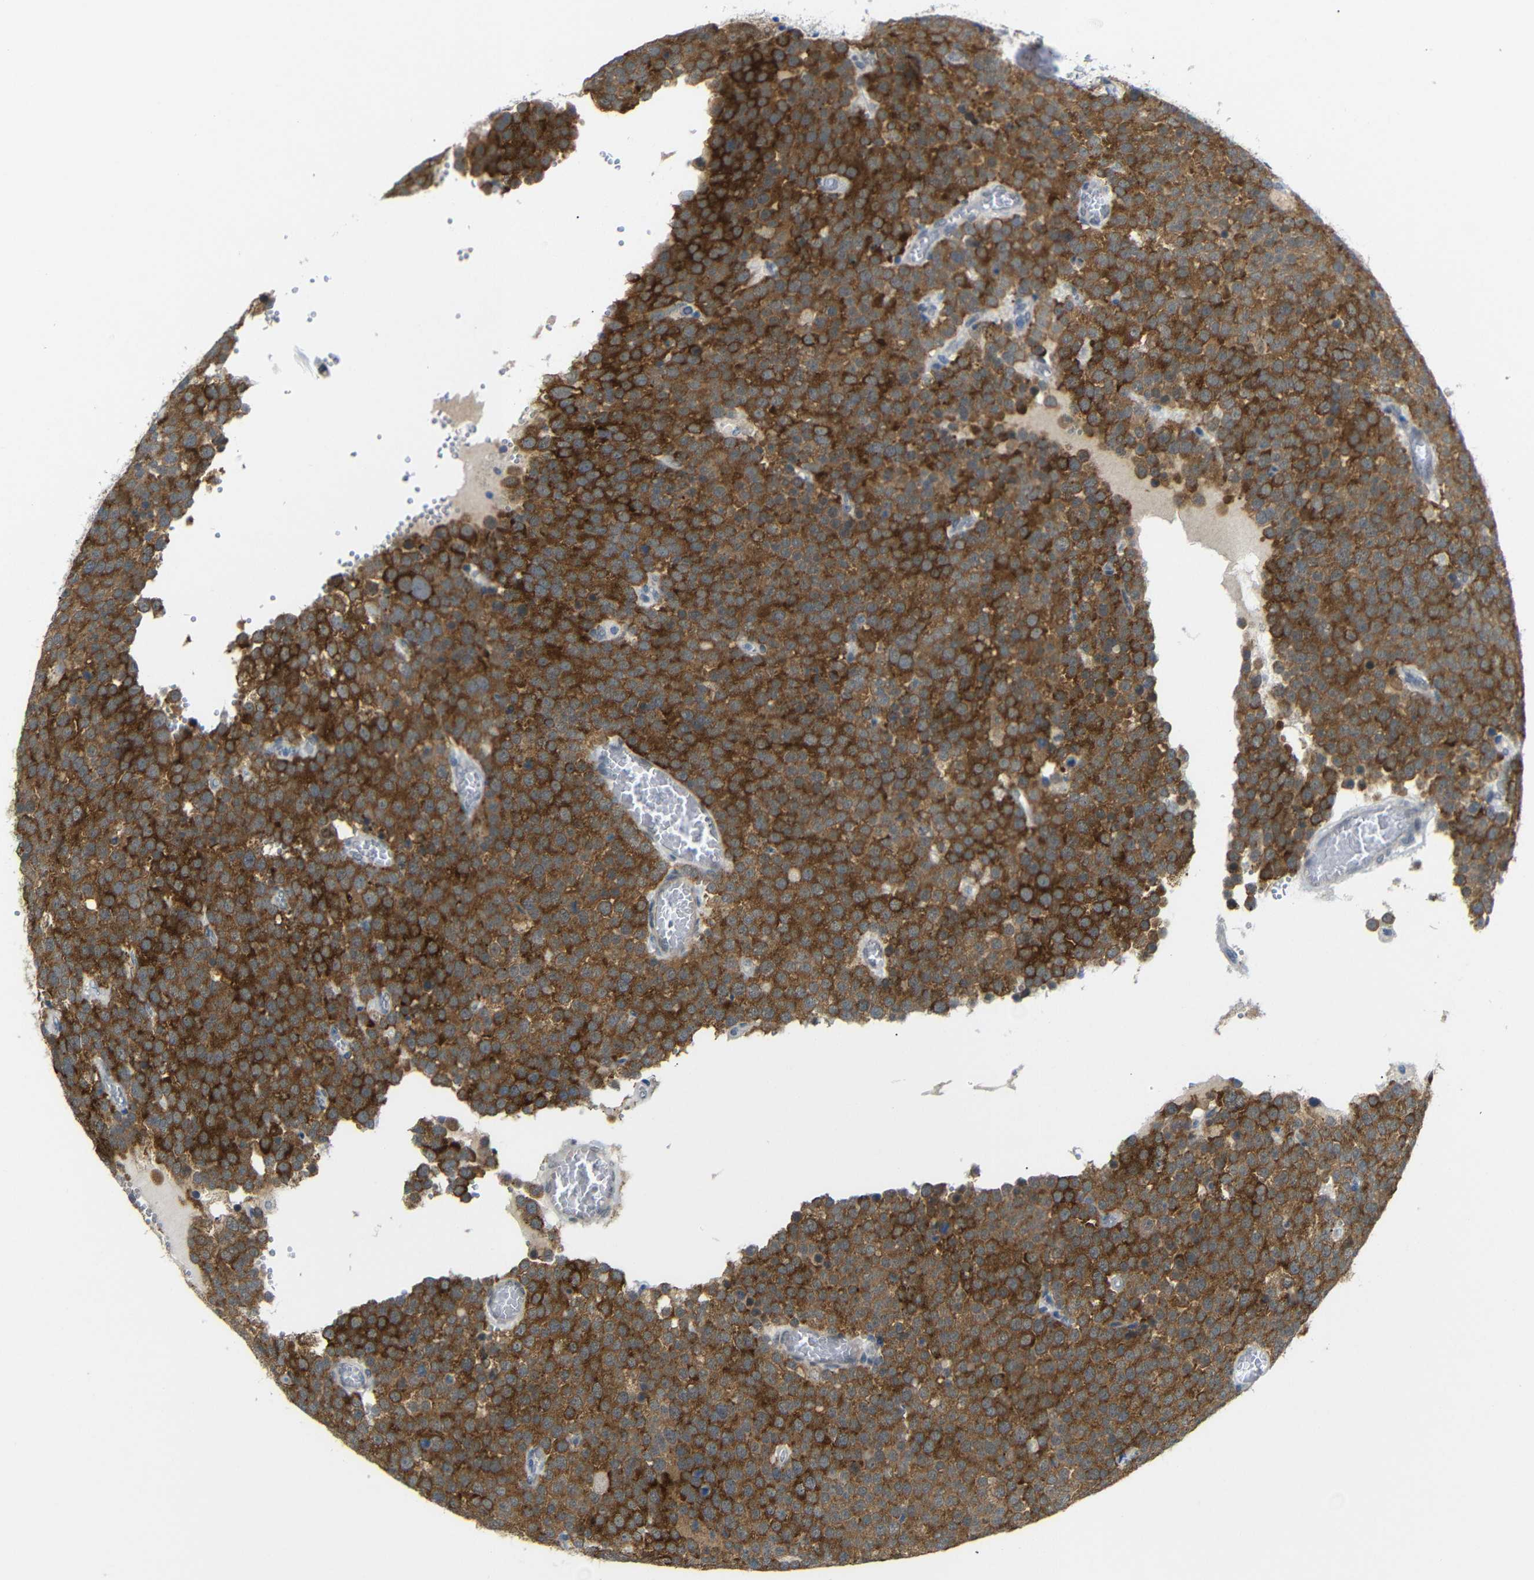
{"staining": {"intensity": "strong", "quantity": ">75%", "location": "cytoplasmic/membranous"}, "tissue": "testis cancer", "cell_type": "Tumor cells", "image_type": "cancer", "snomed": [{"axis": "morphology", "description": "Normal tissue, NOS"}, {"axis": "morphology", "description": "Seminoma, NOS"}, {"axis": "topography", "description": "Testis"}], "caption": "A micrograph showing strong cytoplasmic/membranous positivity in about >75% of tumor cells in seminoma (testis), as visualized by brown immunohistochemical staining.", "gene": "GPR158", "patient": {"sex": "male", "age": 71}}